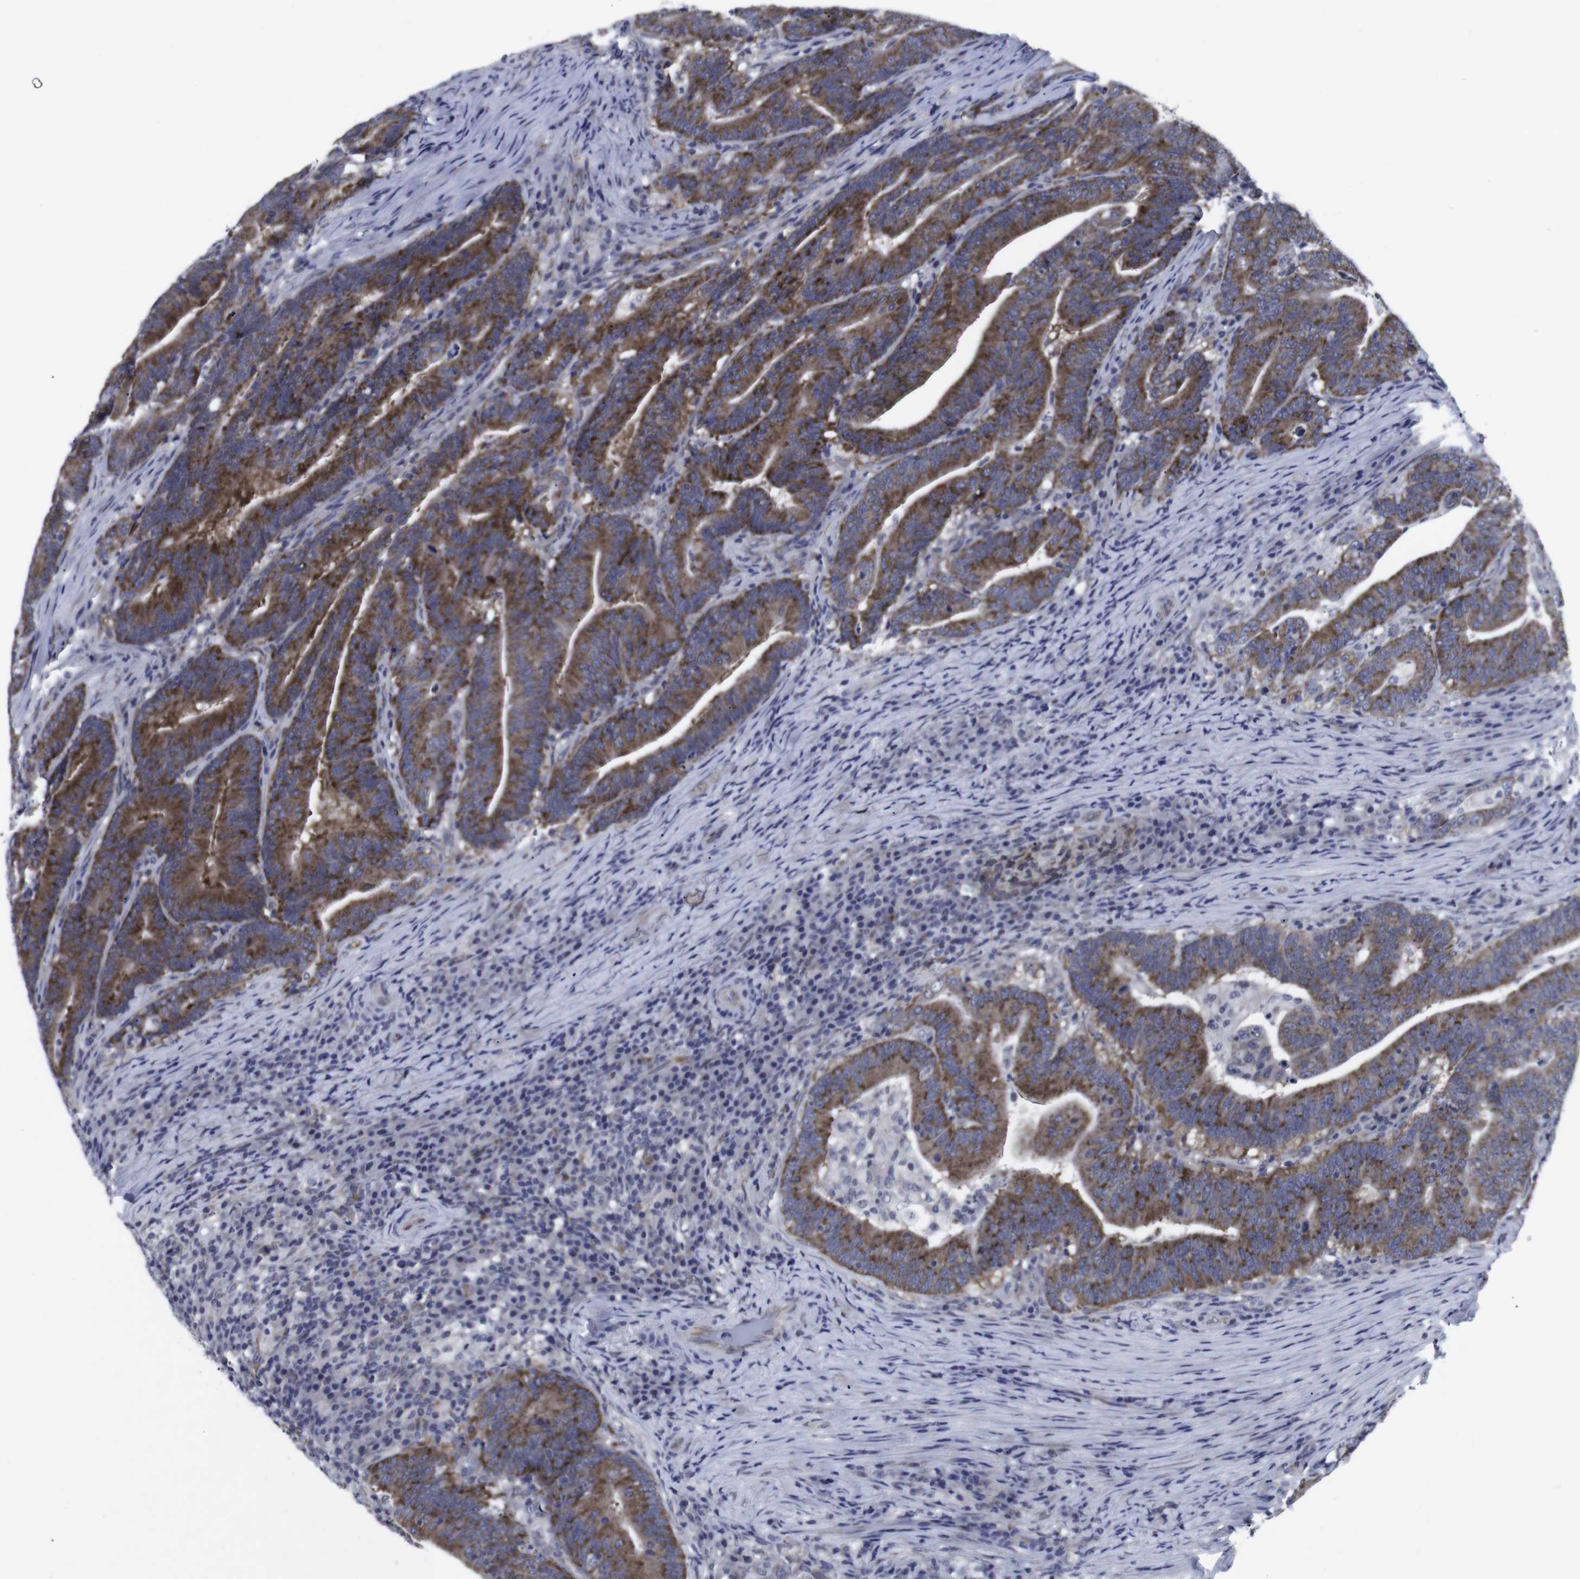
{"staining": {"intensity": "moderate", "quantity": ">75%", "location": "cytoplasmic/membranous"}, "tissue": "colorectal cancer", "cell_type": "Tumor cells", "image_type": "cancer", "snomed": [{"axis": "morphology", "description": "Normal tissue, NOS"}, {"axis": "morphology", "description": "Adenocarcinoma, NOS"}, {"axis": "topography", "description": "Colon"}], "caption": "Protein staining demonstrates moderate cytoplasmic/membranous positivity in approximately >75% of tumor cells in colorectal cancer. (DAB (3,3'-diaminobenzidine) IHC with brightfield microscopy, high magnification).", "gene": "GEMIN2", "patient": {"sex": "female", "age": 66}}